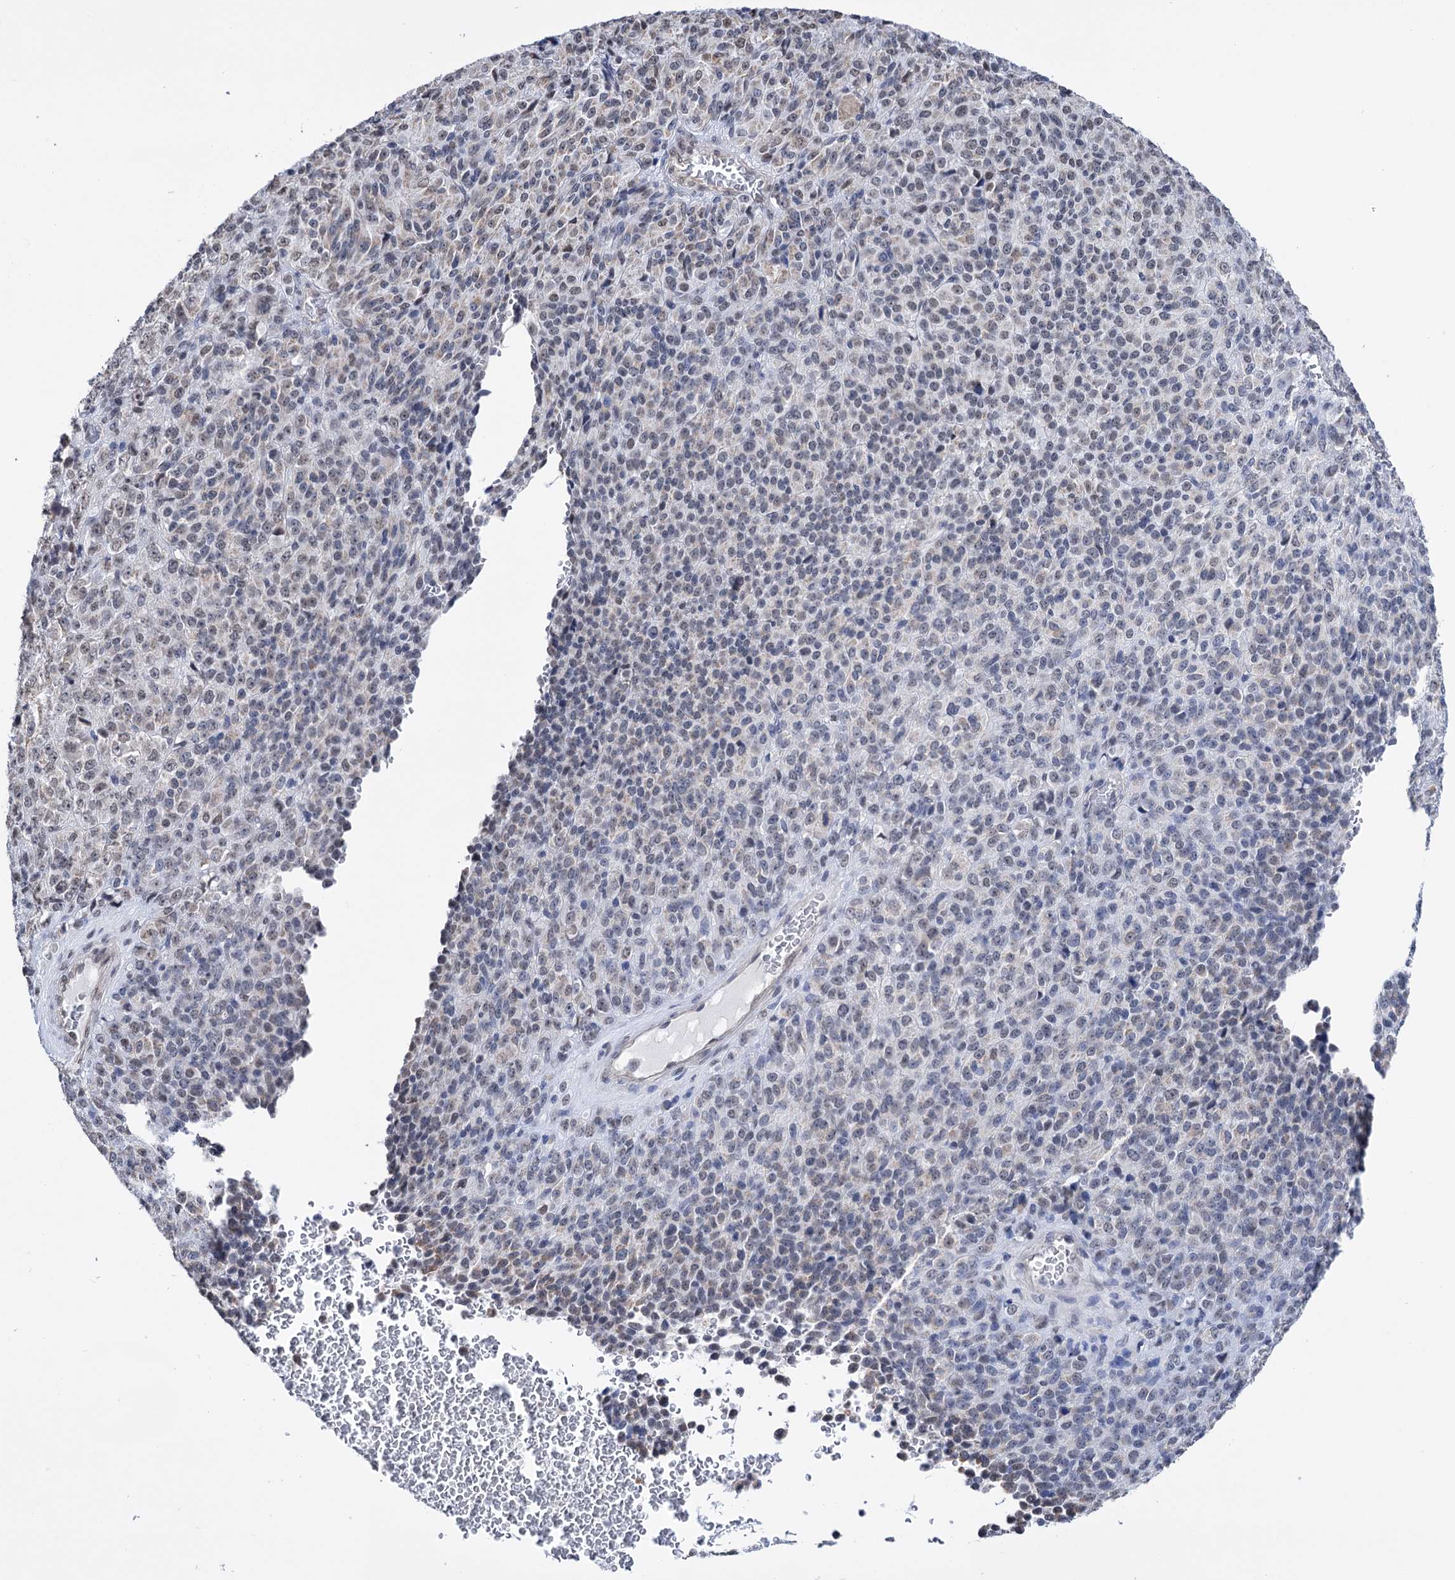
{"staining": {"intensity": "negative", "quantity": "none", "location": "none"}, "tissue": "melanoma", "cell_type": "Tumor cells", "image_type": "cancer", "snomed": [{"axis": "morphology", "description": "Malignant melanoma, Metastatic site"}, {"axis": "topography", "description": "Brain"}], "caption": "Human malignant melanoma (metastatic site) stained for a protein using immunohistochemistry (IHC) displays no expression in tumor cells.", "gene": "ABHD10", "patient": {"sex": "female", "age": 56}}